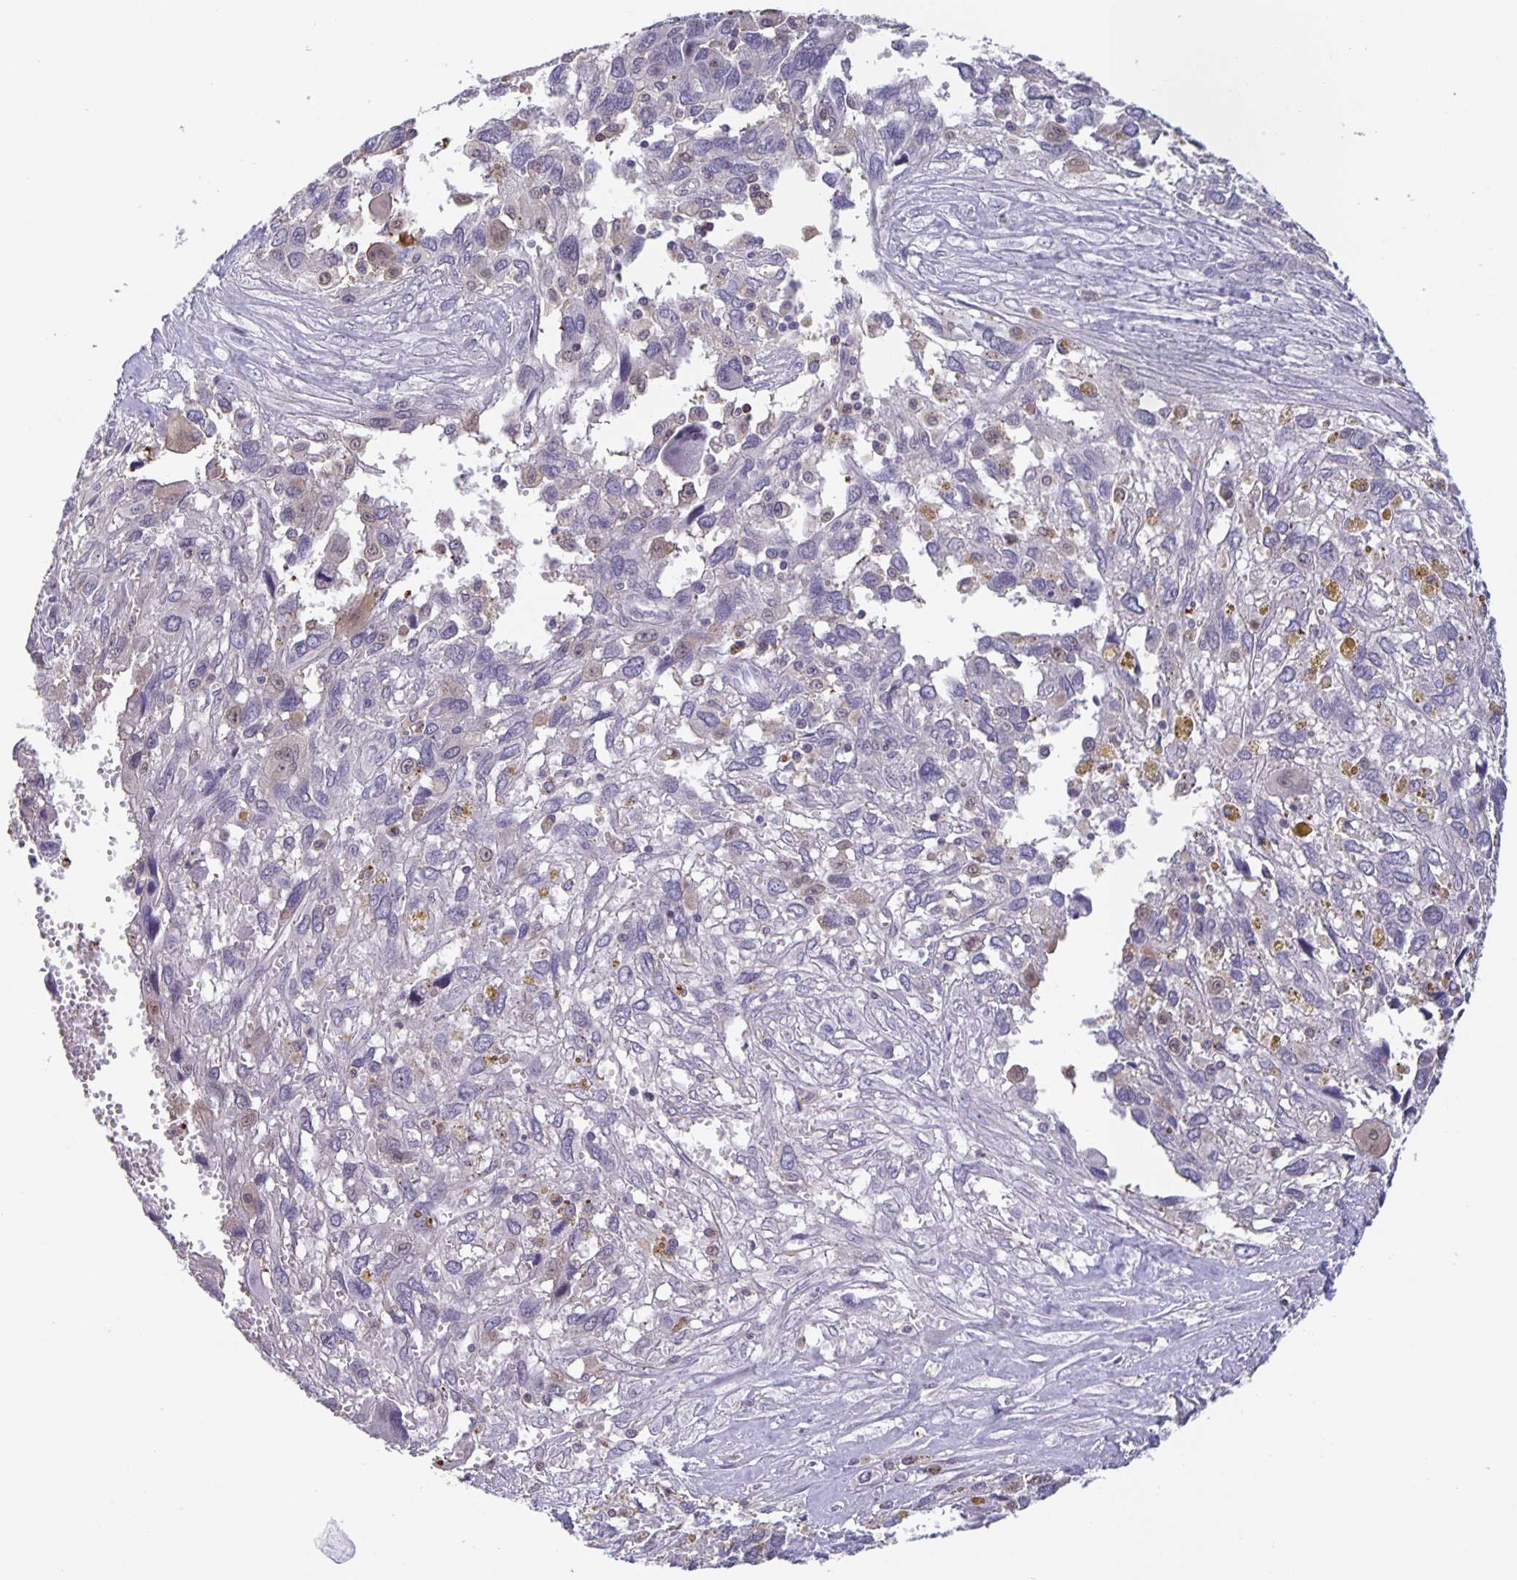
{"staining": {"intensity": "negative", "quantity": "none", "location": "none"}, "tissue": "pancreatic cancer", "cell_type": "Tumor cells", "image_type": "cancer", "snomed": [{"axis": "morphology", "description": "Adenocarcinoma, NOS"}, {"axis": "topography", "description": "Pancreas"}], "caption": "Immunohistochemistry (IHC) of human pancreatic cancer exhibits no staining in tumor cells. The staining was performed using DAB (3,3'-diaminobenzidine) to visualize the protein expression in brown, while the nuclei were stained in blue with hematoxylin (Magnification: 20x).", "gene": "MARCHF6", "patient": {"sex": "female", "age": 47}}